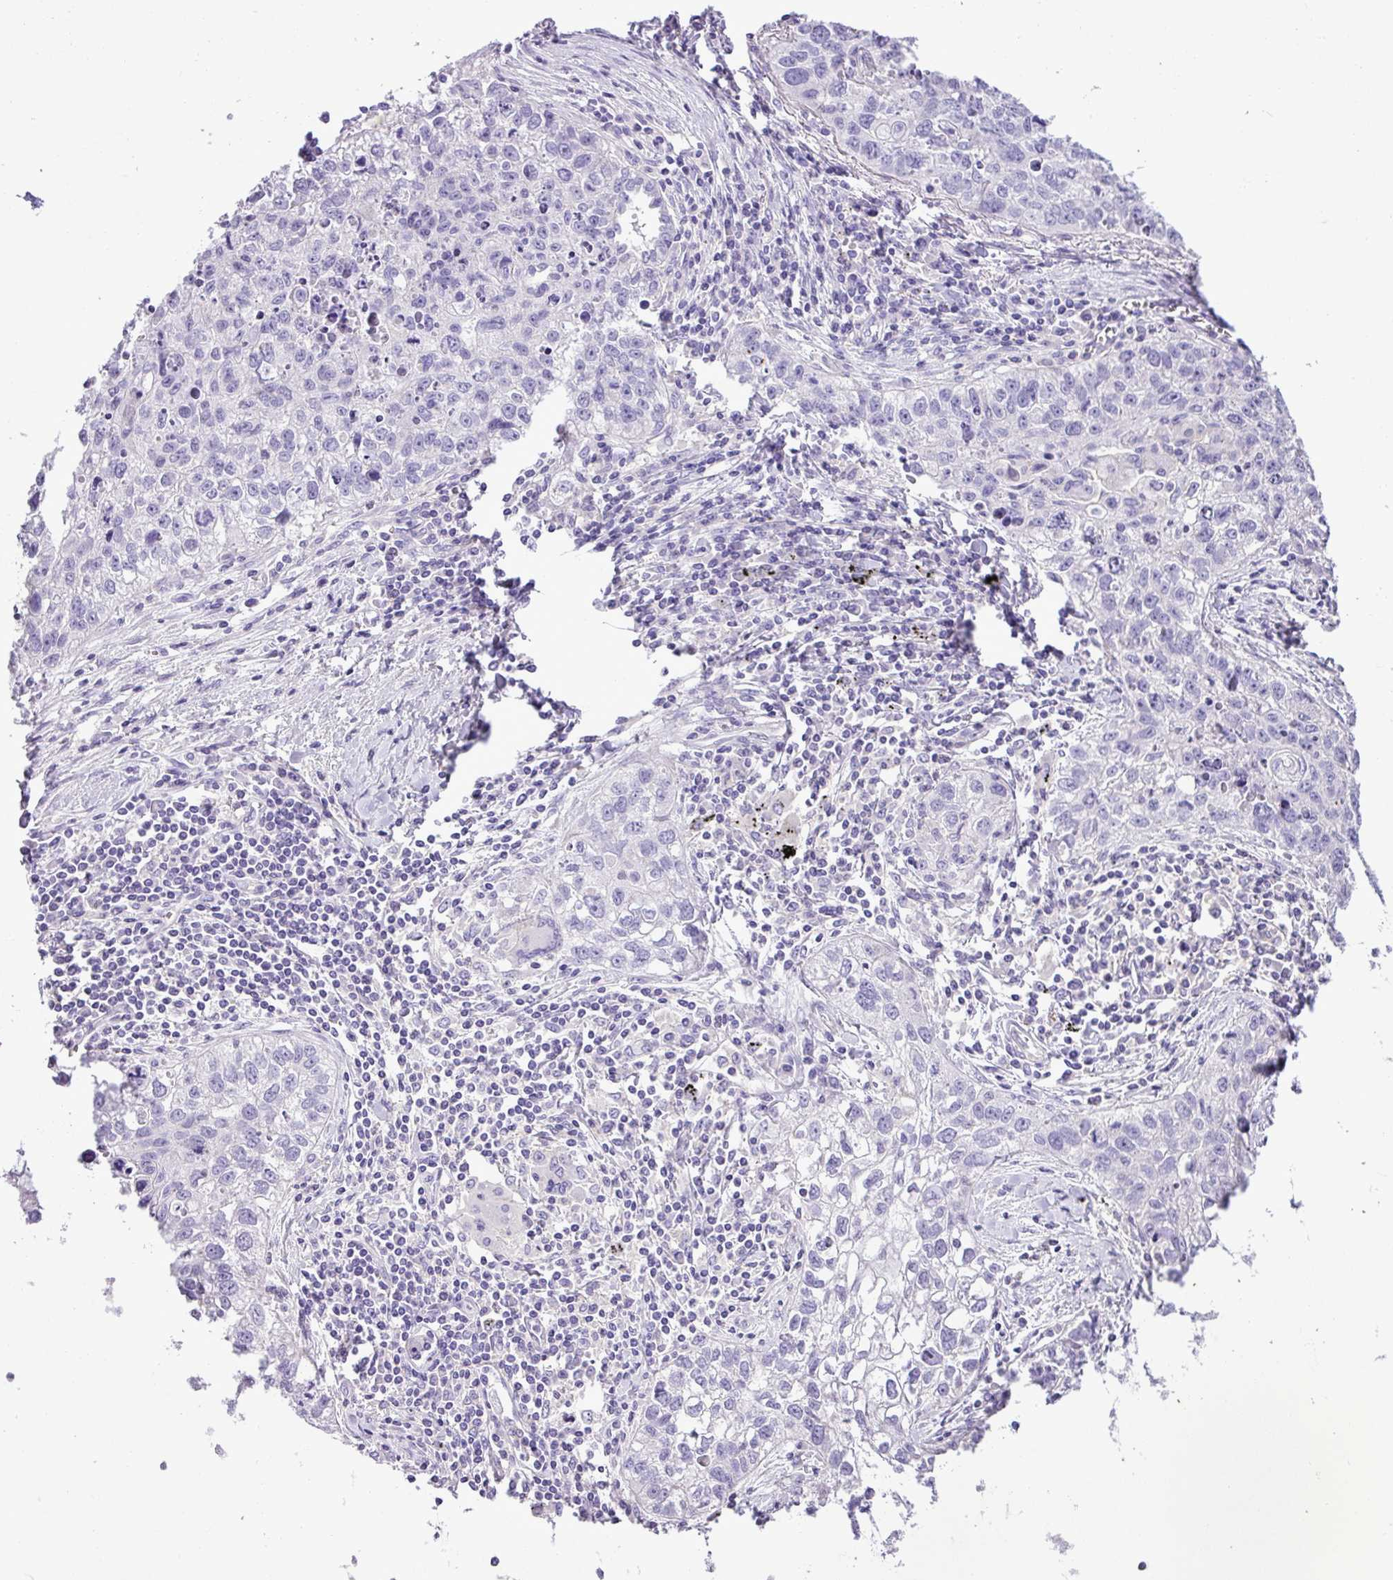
{"staining": {"intensity": "negative", "quantity": "none", "location": "none"}, "tissue": "lung cancer", "cell_type": "Tumor cells", "image_type": "cancer", "snomed": [{"axis": "morphology", "description": "Squamous cell carcinoma, NOS"}, {"axis": "topography", "description": "Lung"}], "caption": "Immunohistochemical staining of human lung cancer demonstrates no significant expression in tumor cells.", "gene": "ZNF334", "patient": {"sex": "male", "age": 74}}